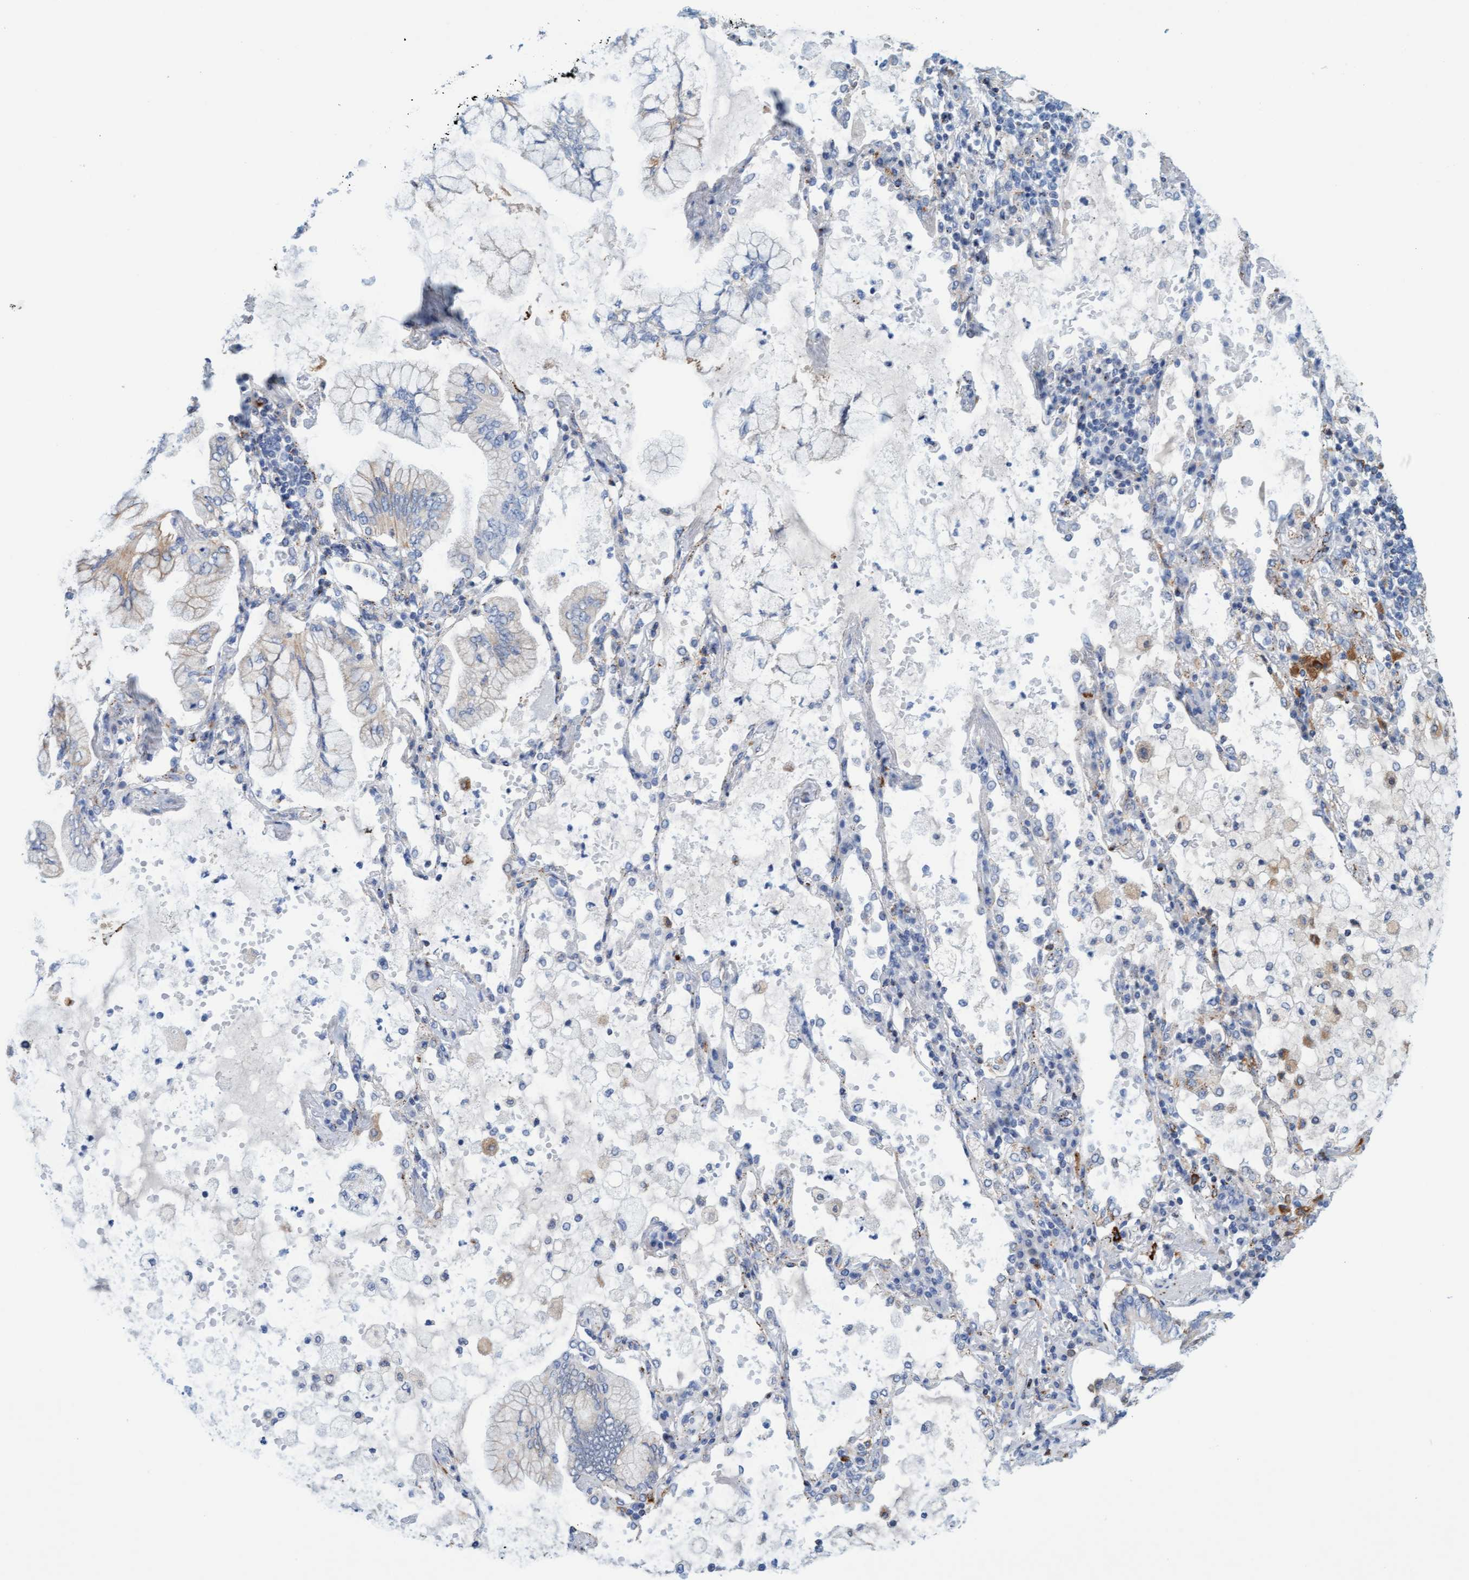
{"staining": {"intensity": "weak", "quantity": "<25%", "location": "cytoplasmic/membranous"}, "tissue": "lung cancer", "cell_type": "Tumor cells", "image_type": "cancer", "snomed": [{"axis": "morphology", "description": "Adenocarcinoma, NOS"}, {"axis": "topography", "description": "Lung"}], "caption": "This image is of lung cancer (adenocarcinoma) stained with immunohistochemistry (IHC) to label a protein in brown with the nuclei are counter-stained blue. There is no staining in tumor cells.", "gene": "SGSH", "patient": {"sex": "female", "age": 70}}